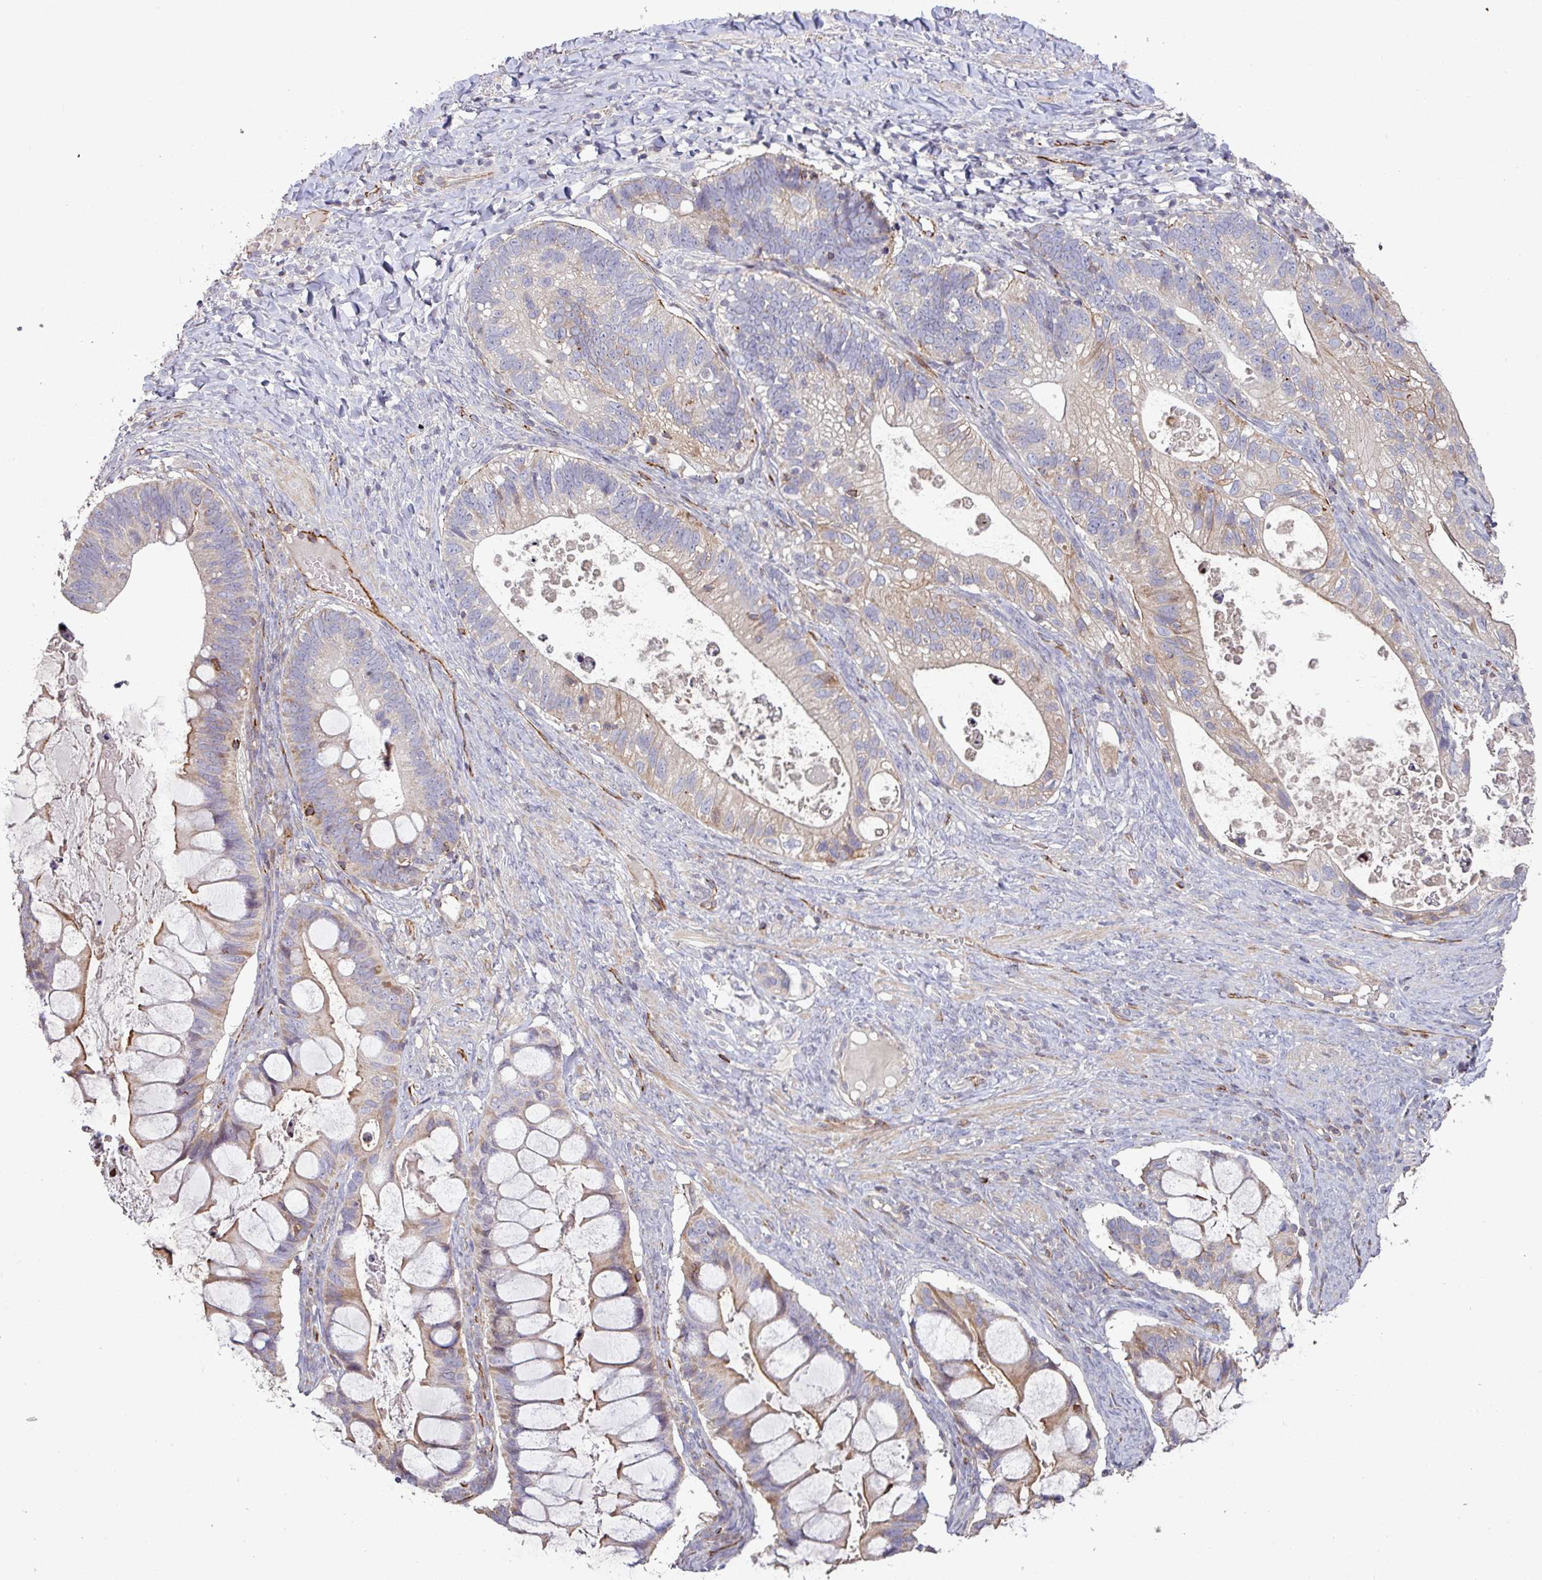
{"staining": {"intensity": "weak", "quantity": "<25%", "location": "cytoplasmic/membranous"}, "tissue": "ovarian cancer", "cell_type": "Tumor cells", "image_type": "cancer", "snomed": [{"axis": "morphology", "description": "Cystadenocarcinoma, mucinous, NOS"}, {"axis": "topography", "description": "Ovary"}], "caption": "There is no significant expression in tumor cells of ovarian cancer (mucinous cystadenocarcinoma).", "gene": "RPL23A", "patient": {"sex": "female", "age": 61}}